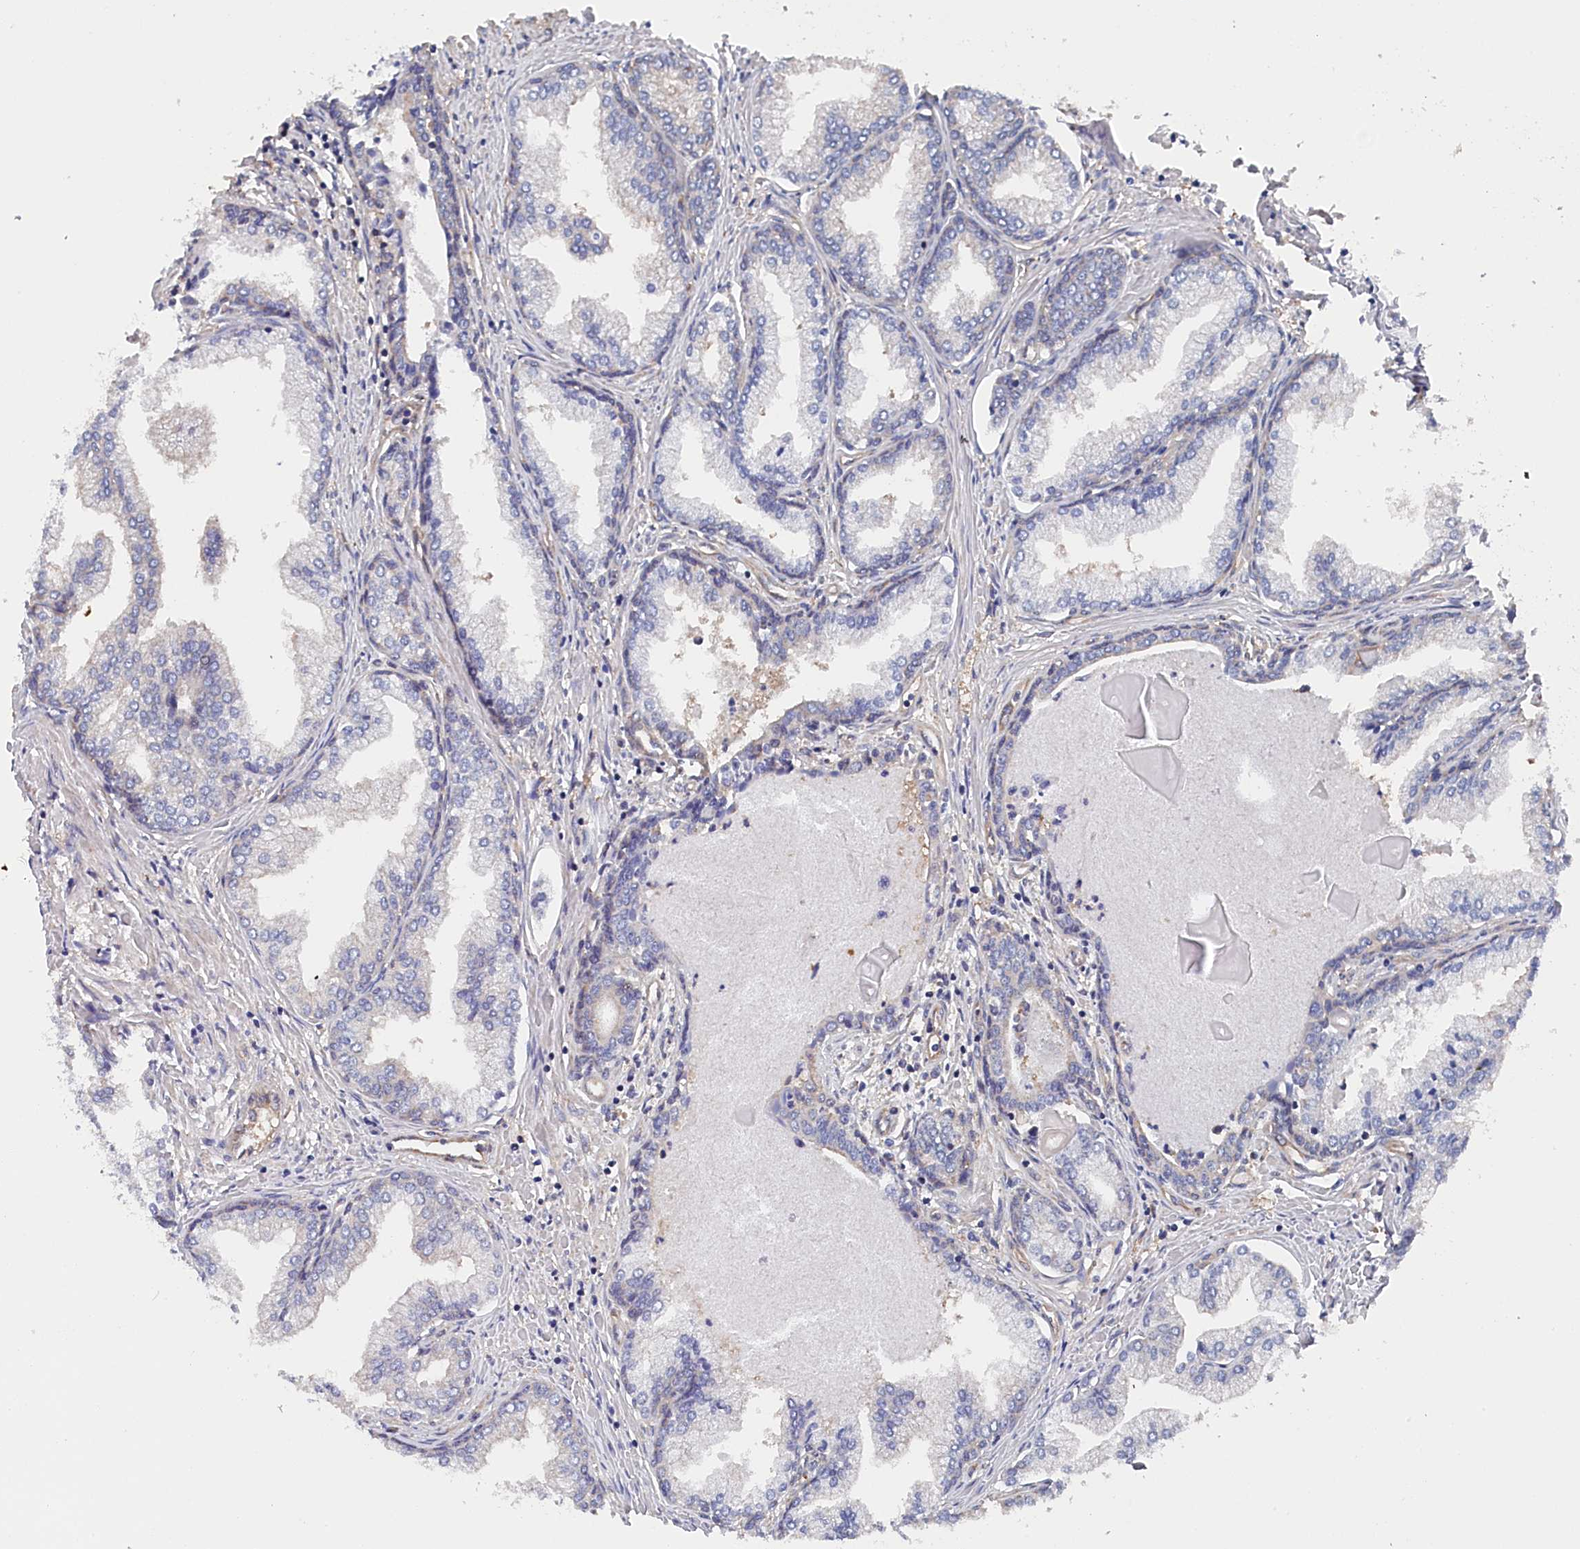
{"staining": {"intensity": "negative", "quantity": "none", "location": "none"}, "tissue": "prostate cancer", "cell_type": "Tumor cells", "image_type": "cancer", "snomed": [{"axis": "morphology", "description": "Adenocarcinoma, High grade"}, {"axis": "topography", "description": "Prostate"}], "caption": "This is a image of immunohistochemistry staining of prostate cancer (high-grade adenocarcinoma), which shows no staining in tumor cells.", "gene": "BHMT", "patient": {"sex": "male", "age": 68}}